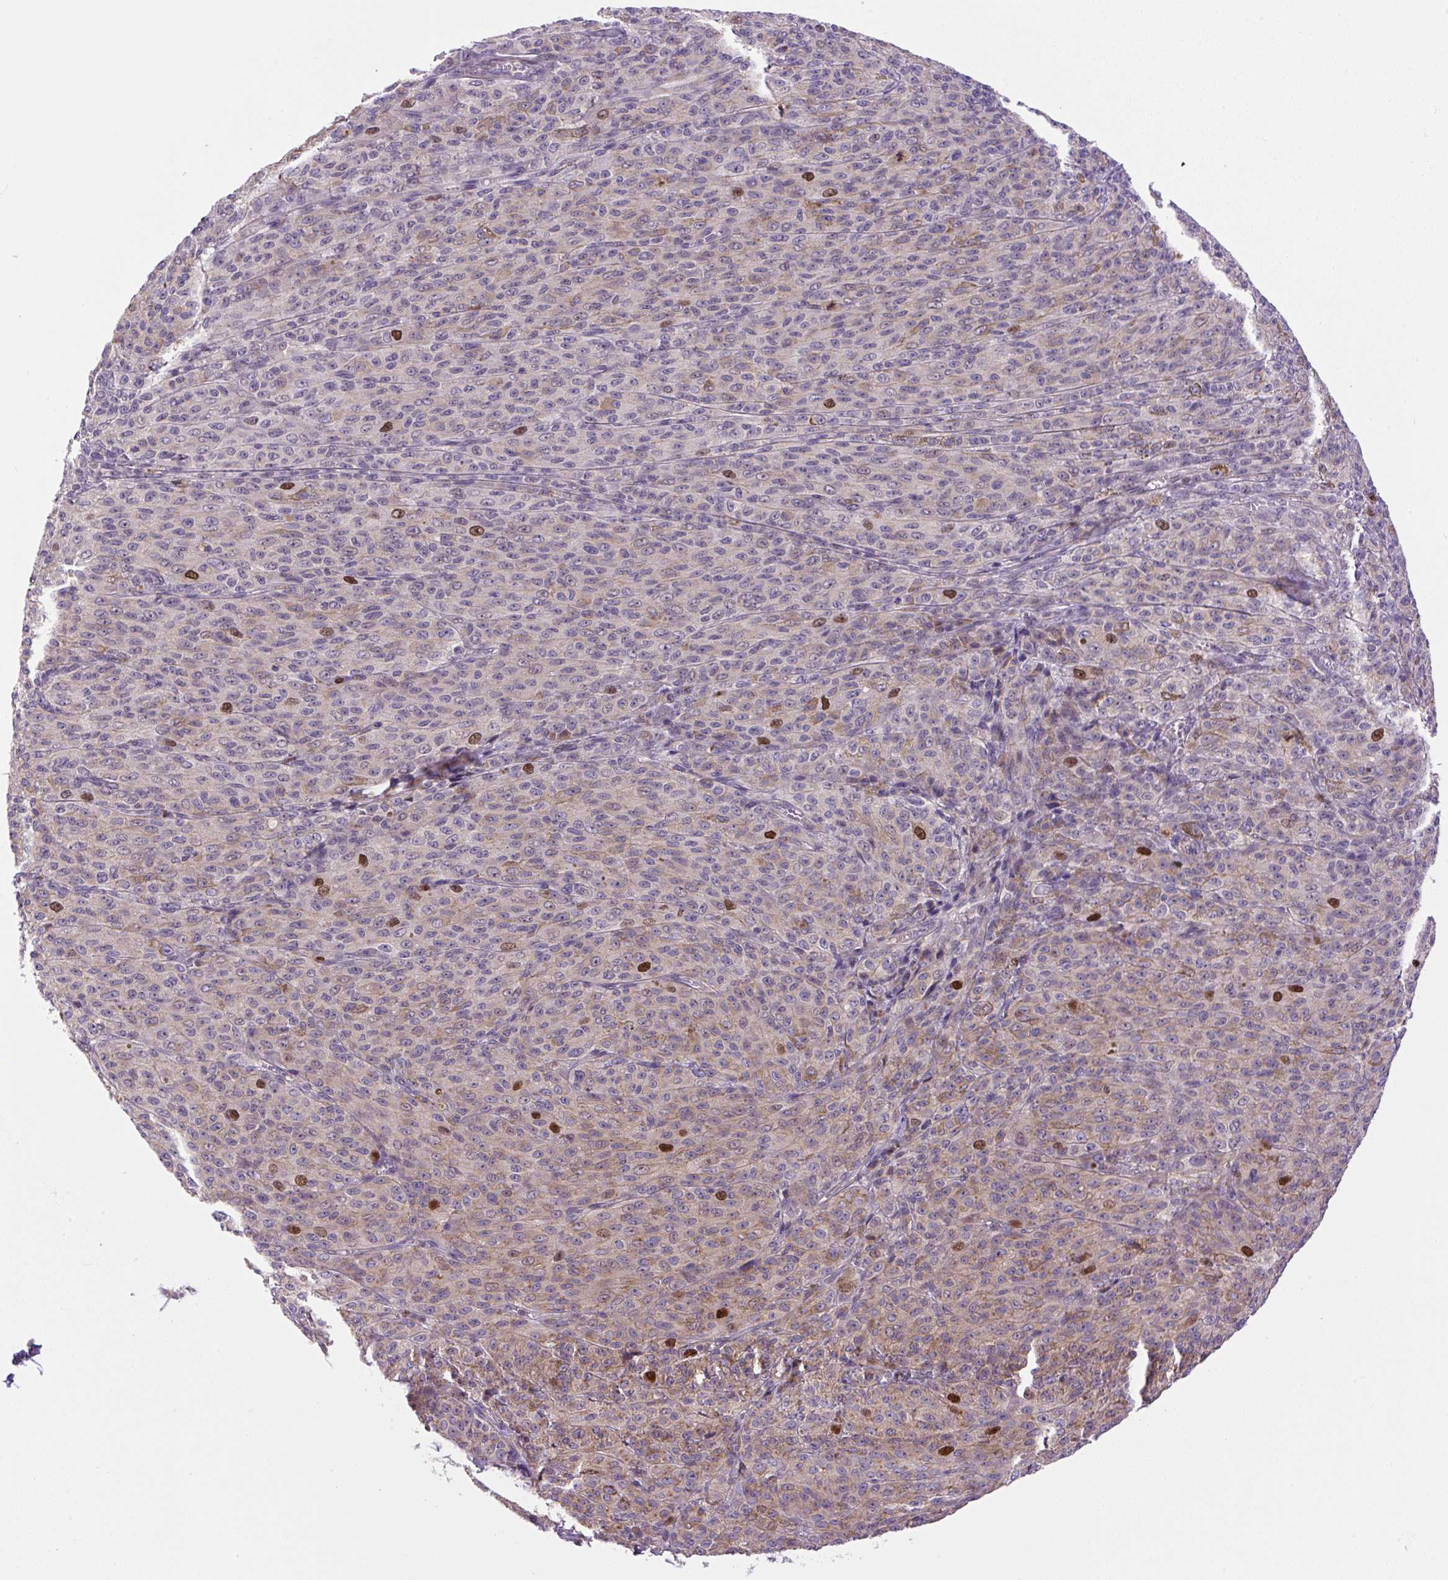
{"staining": {"intensity": "strong", "quantity": "<25%", "location": "nuclear"}, "tissue": "melanoma", "cell_type": "Tumor cells", "image_type": "cancer", "snomed": [{"axis": "morphology", "description": "Malignant melanoma, NOS"}, {"axis": "topography", "description": "Skin"}], "caption": "Immunohistochemical staining of melanoma demonstrates medium levels of strong nuclear staining in about <25% of tumor cells.", "gene": "KIFC1", "patient": {"sex": "female", "age": 52}}